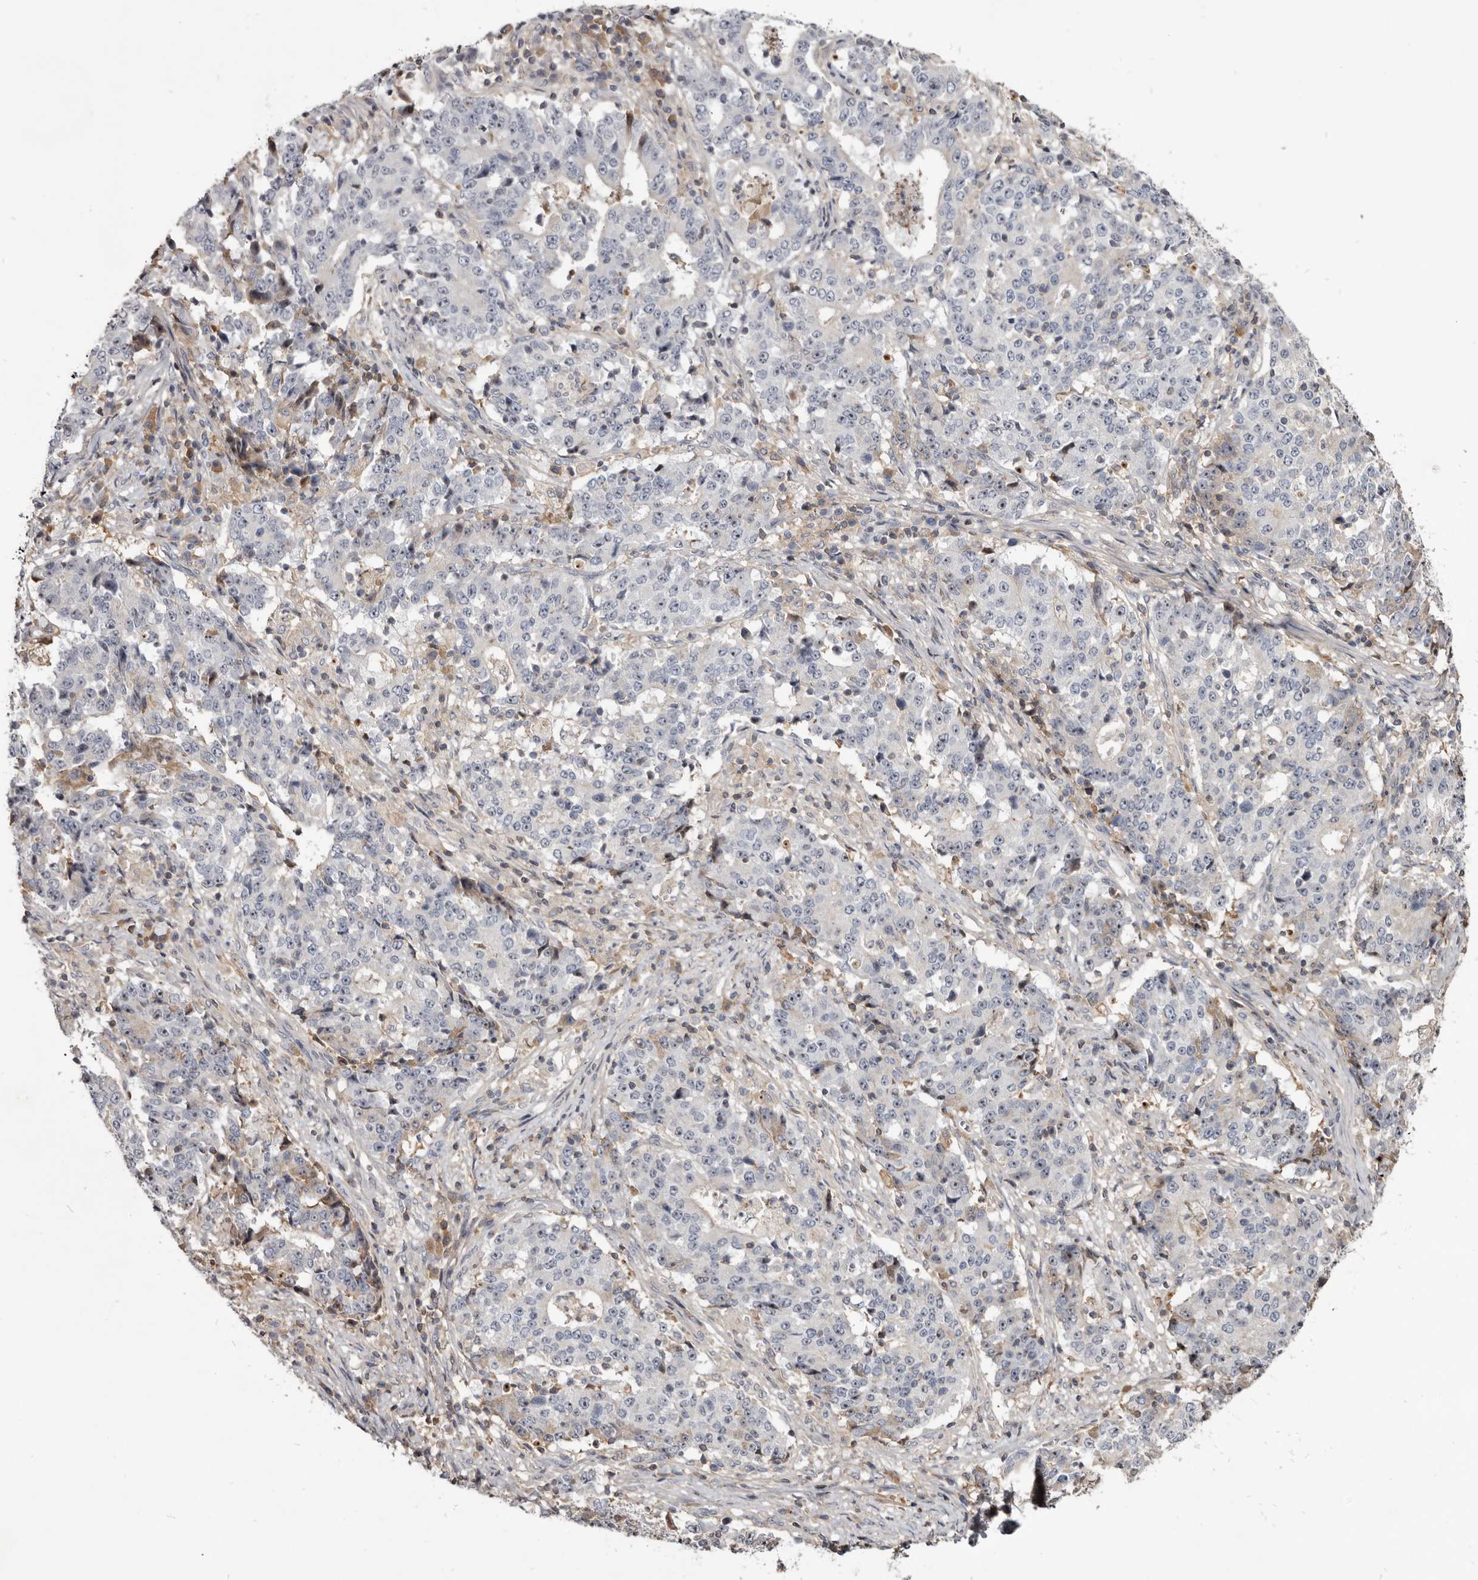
{"staining": {"intensity": "negative", "quantity": "none", "location": "none"}, "tissue": "stomach cancer", "cell_type": "Tumor cells", "image_type": "cancer", "snomed": [{"axis": "morphology", "description": "Adenocarcinoma, NOS"}, {"axis": "topography", "description": "Stomach"}], "caption": "Tumor cells show no significant staining in adenocarcinoma (stomach).", "gene": "TTC39A", "patient": {"sex": "male", "age": 59}}